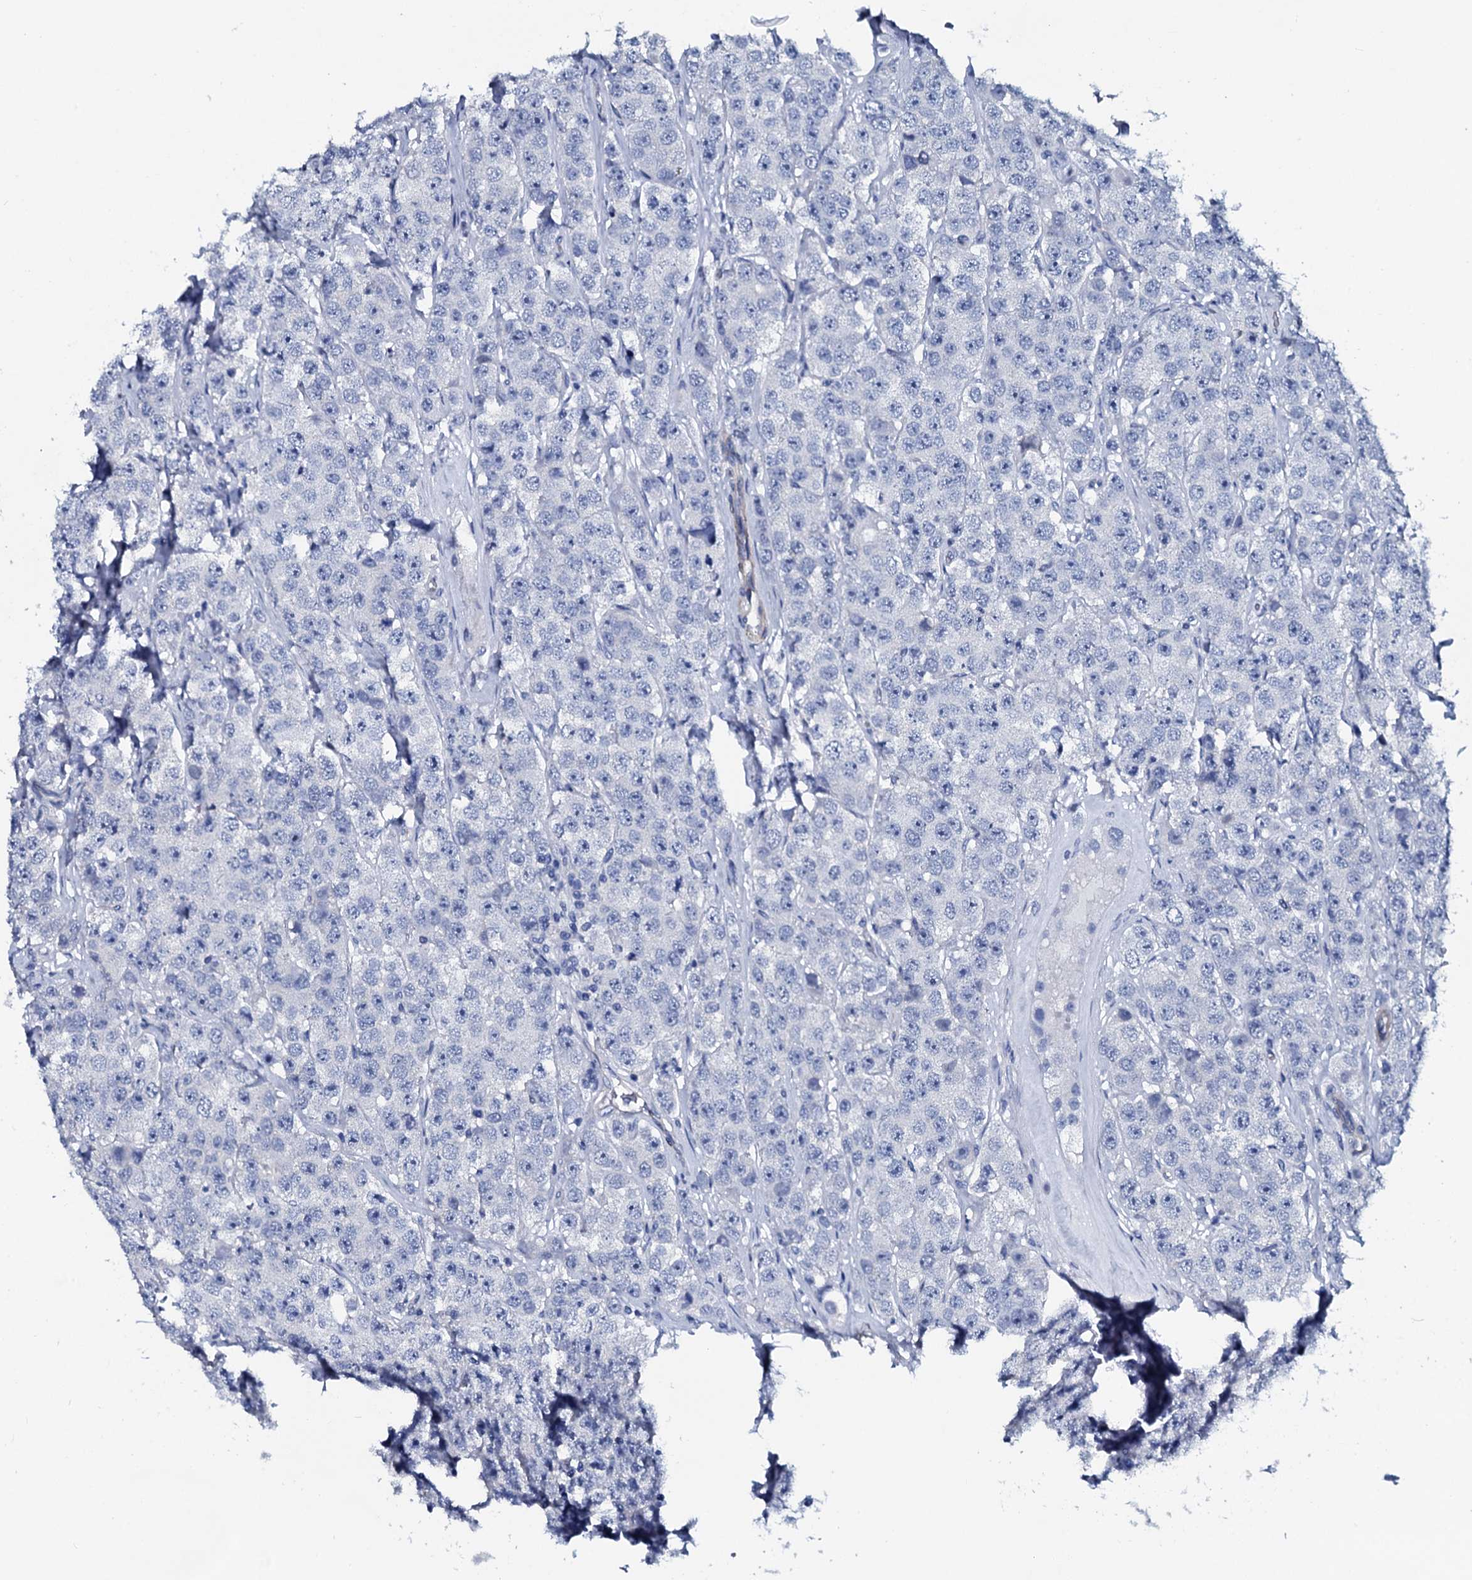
{"staining": {"intensity": "negative", "quantity": "none", "location": "none"}, "tissue": "testis cancer", "cell_type": "Tumor cells", "image_type": "cancer", "snomed": [{"axis": "morphology", "description": "Seminoma, NOS"}, {"axis": "topography", "description": "Testis"}], "caption": "DAB (3,3'-diaminobenzidine) immunohistochemical staining of human testis cancer (seminoma) shows no significant expression in tumor cells. (Brightfield microscopy of DAB (3,3'-diaminobenzidine) immunohistochemistry at high magnification).", "gene": "GYS2", "patient": {"sex": "male", "age": 28}}